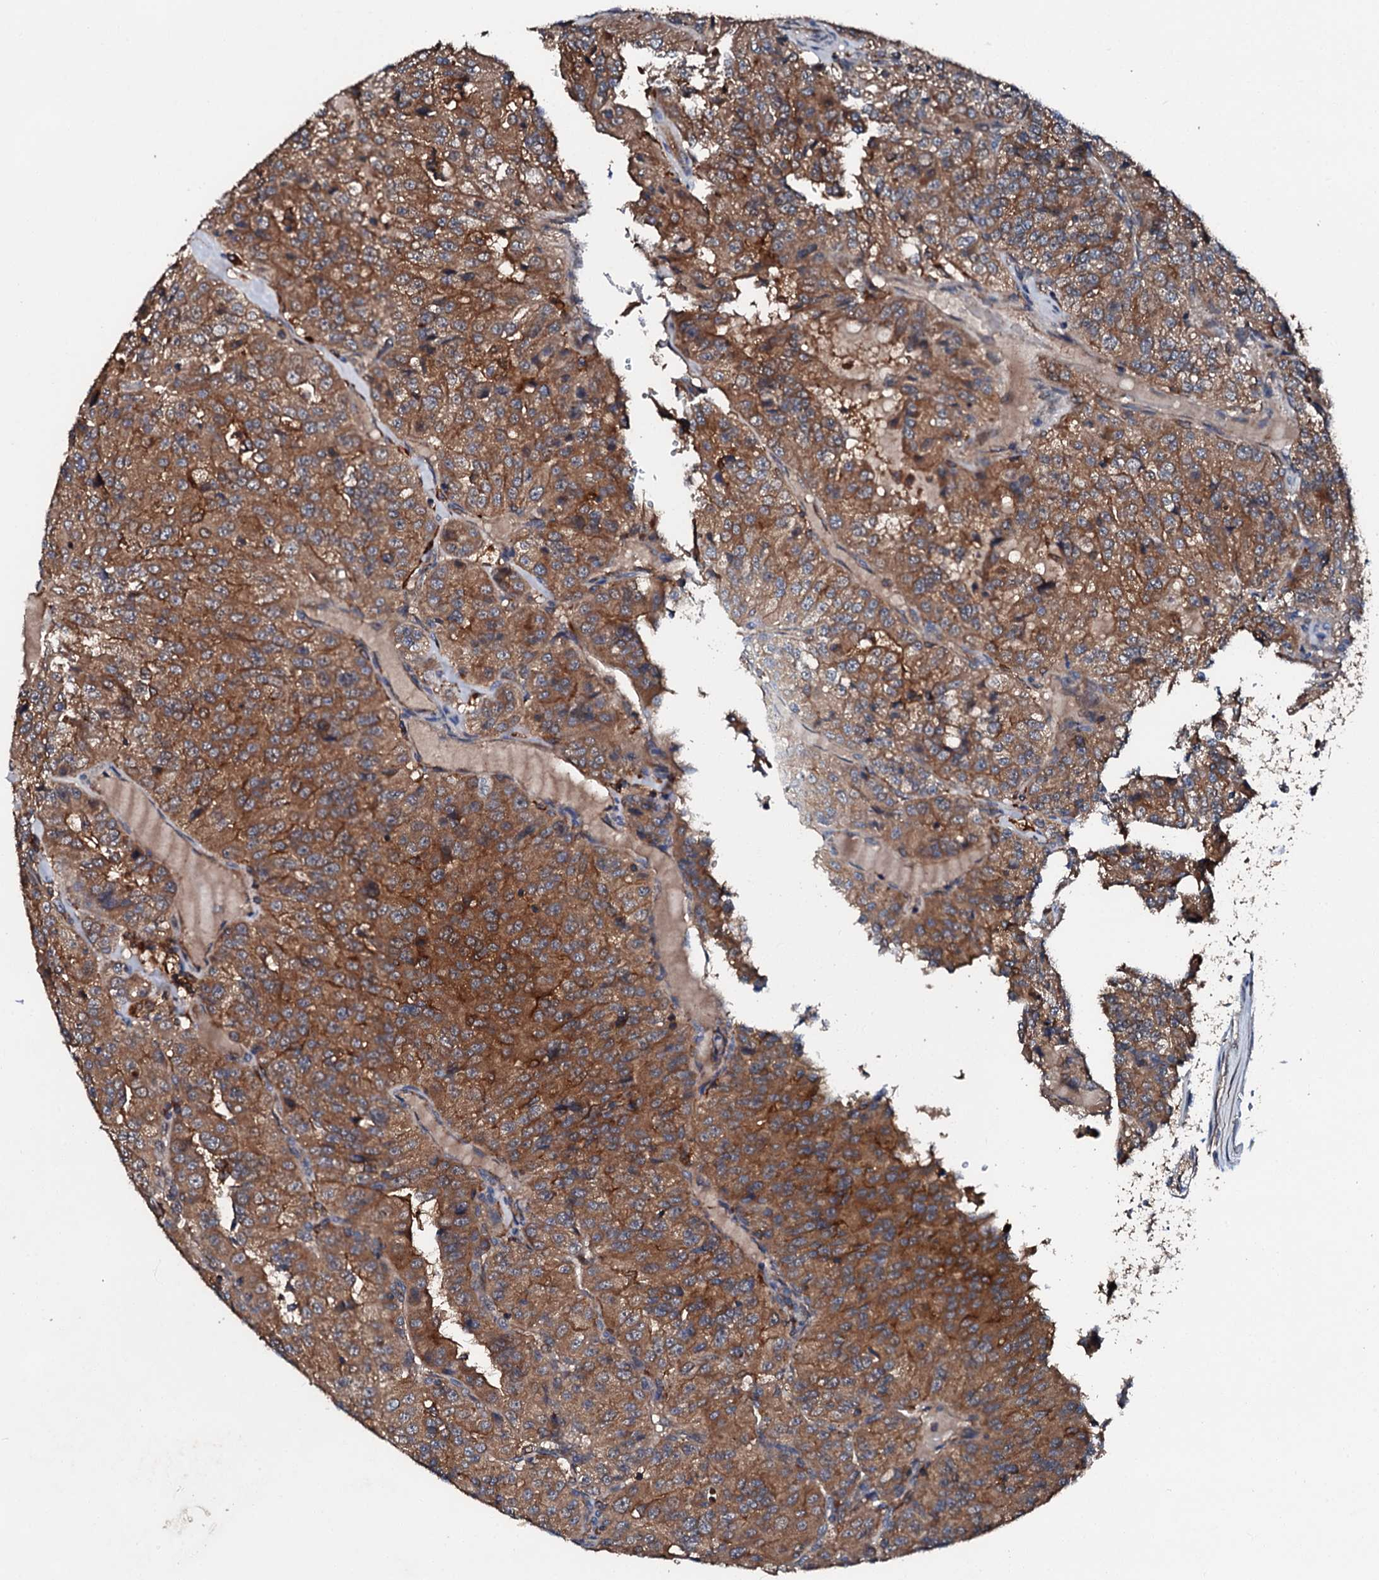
{"staining": {"intensity": "moderate", "quantity": ">75%", "location": "cytoplasmic/membranous"}, "tissue": "renal cancer", "cell_type": "Tumor cells", "image_type": "cancer", "snomed": [{"axis": "morphology", "description": "Adenocarcinoma, NOS"}, {"axis": "topography", "description": "Kidney"}], "caption": "Protein expression analysis of renal cancer (adenocarcinoma) exhibits moderate cytoplasmic/membranous expression in about >75% of tumor cells.", "gene": "FGD4", "patient": {"sex": "female", "age": 63}}